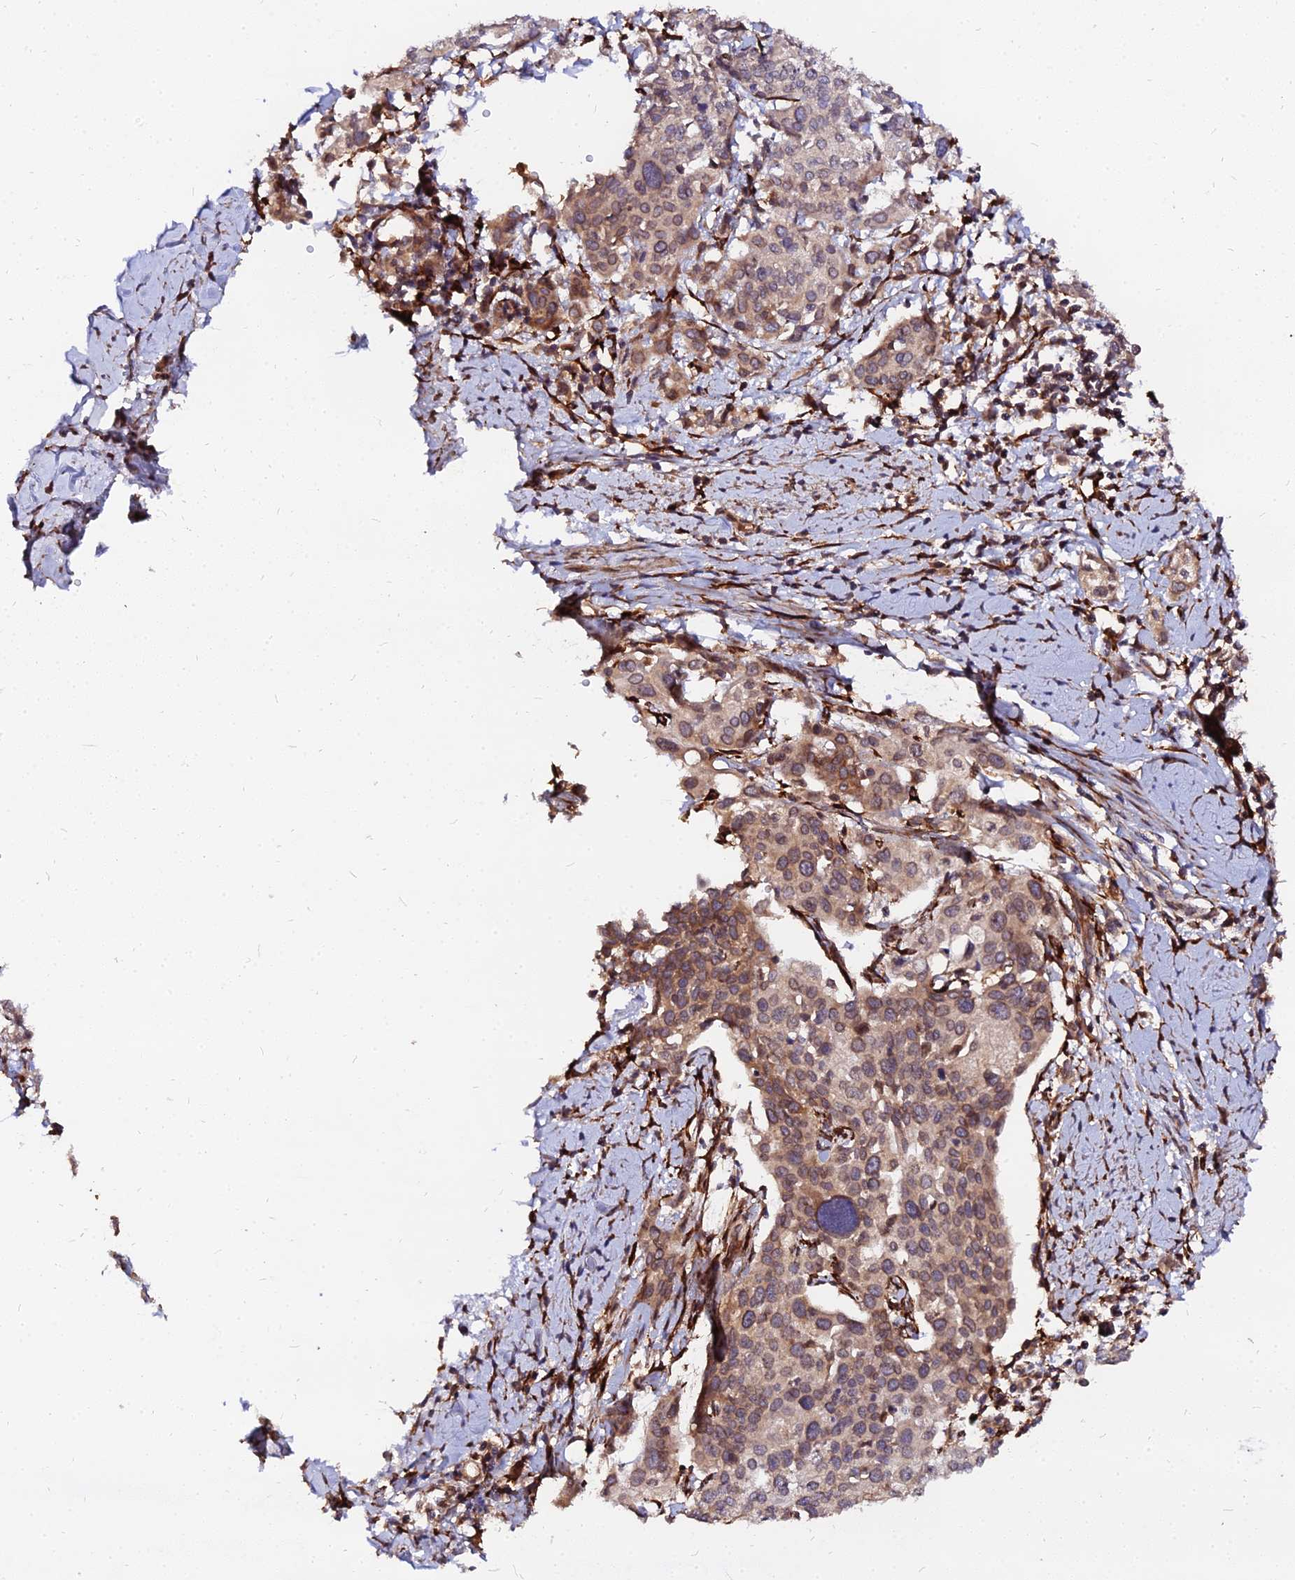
{"staining": {"intensity": "moderate", "quantity": ">75%", "location": "cytoplasmic/membranous"}, "tissue": "cervical cancer", "cell_type": "Tumor cells", "image_type": "cancer", "snomed": [{"axis": "morphology", "description": "Squamous cell carcinoma, NOS"}, {"axis": "topography", "description": "Cervix"}], "caption": "This is an image of immunohistochemistry (IHC) staining of squamous cell carcinoma (cervical), which shows moderate expression in the cytoplasmic/membranous of tumor cells.", "gene": "PDE4D", "patient": {"sex": "female", "age": 44}}